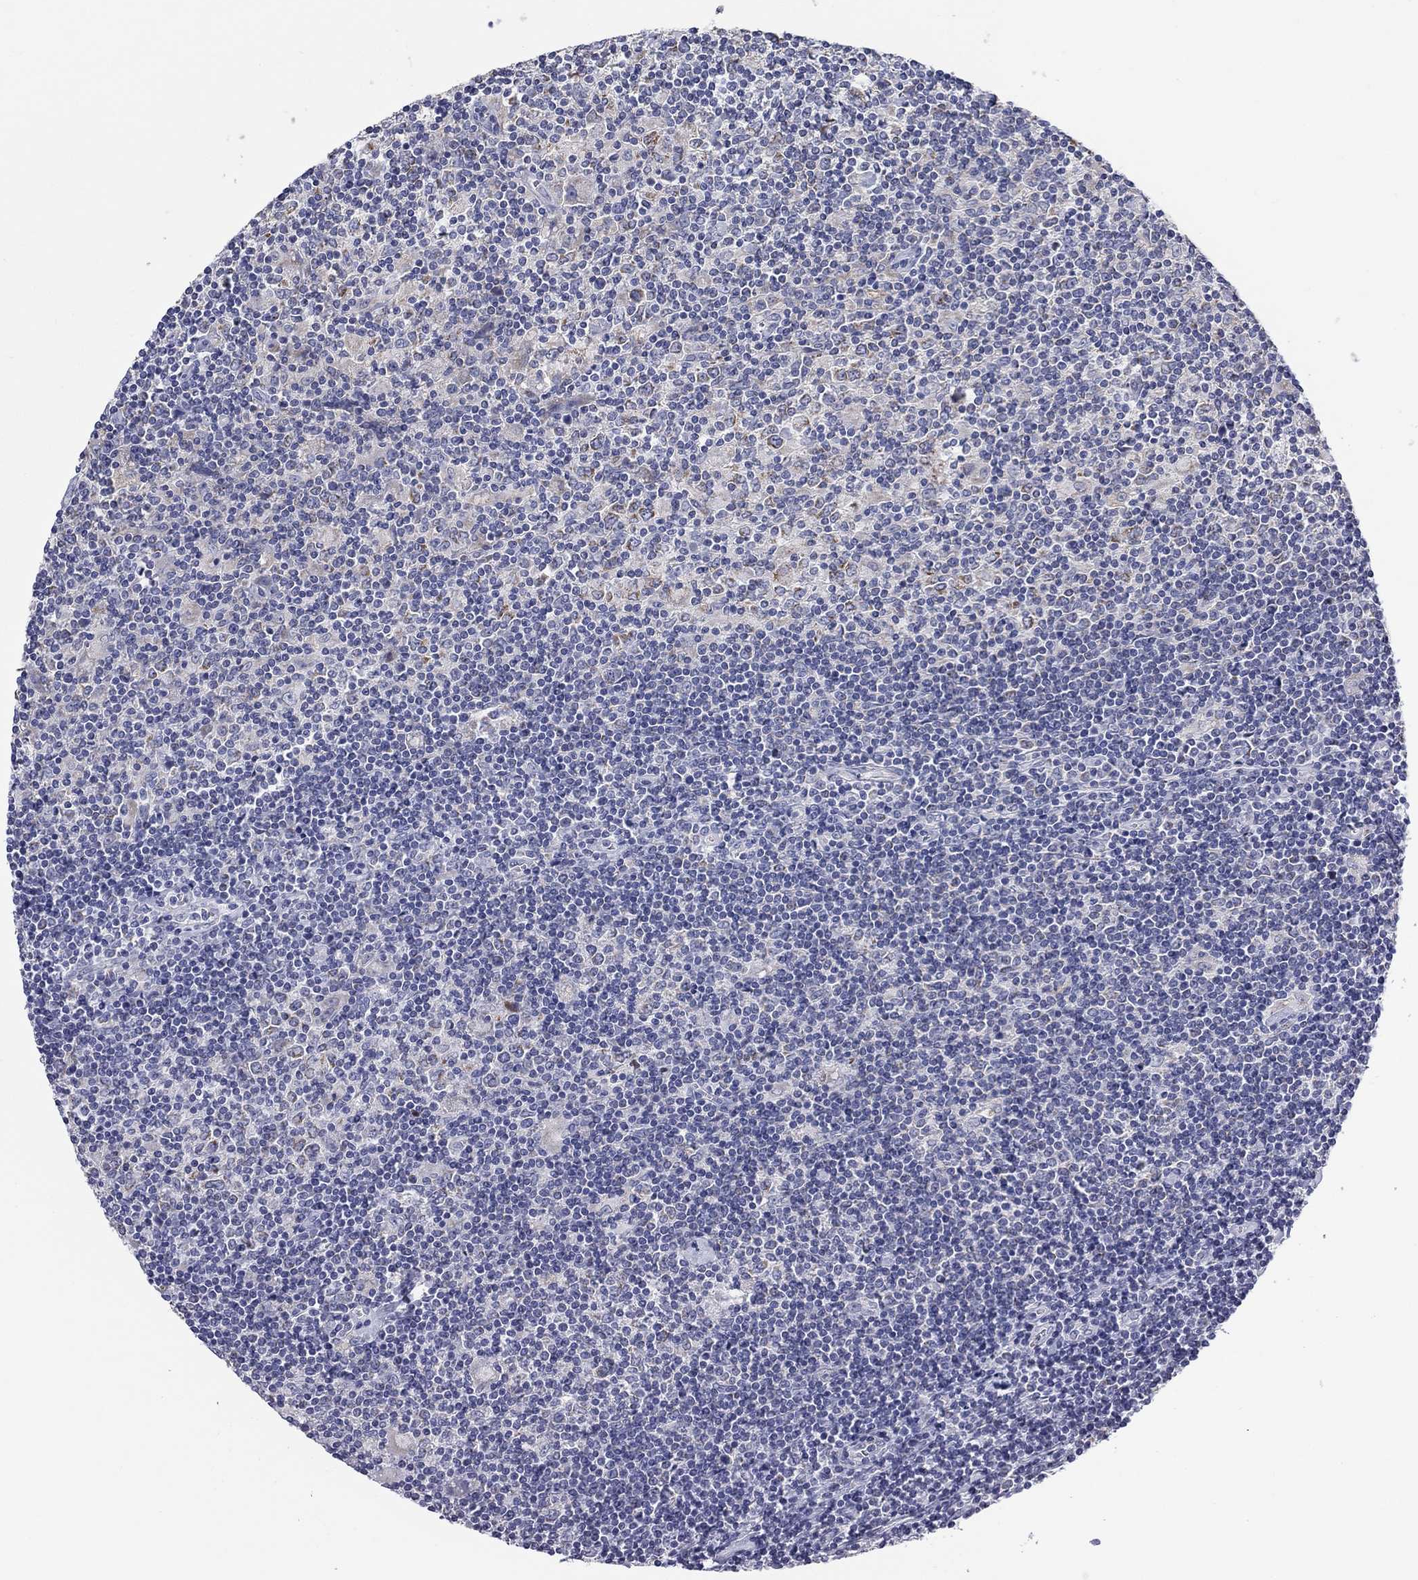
{"staining": {"intensity": "moderate", "quantity": "25%-75%", "location": "cytoplasmic/membranous"}, "tissue": "lymphoma", "cell_type": "Tumor cells", "image_type": "cancer", "snomed": [{"axis": "morphology", "description": "Hodgkin's disease, NOS"}, {"axis": "topography", "description": "Lymph node"}], "caption": "Immunohistochemical staining of human Hodgkin's disease reveals moderate cytoplasmic/membranous protein expression in about 25%-75% of tumor cells. (DAB = brown stain, brightfield microscopy at high magnification).", "gene": "CLVS1", "patient": {"sex": "male", "age": 40}}